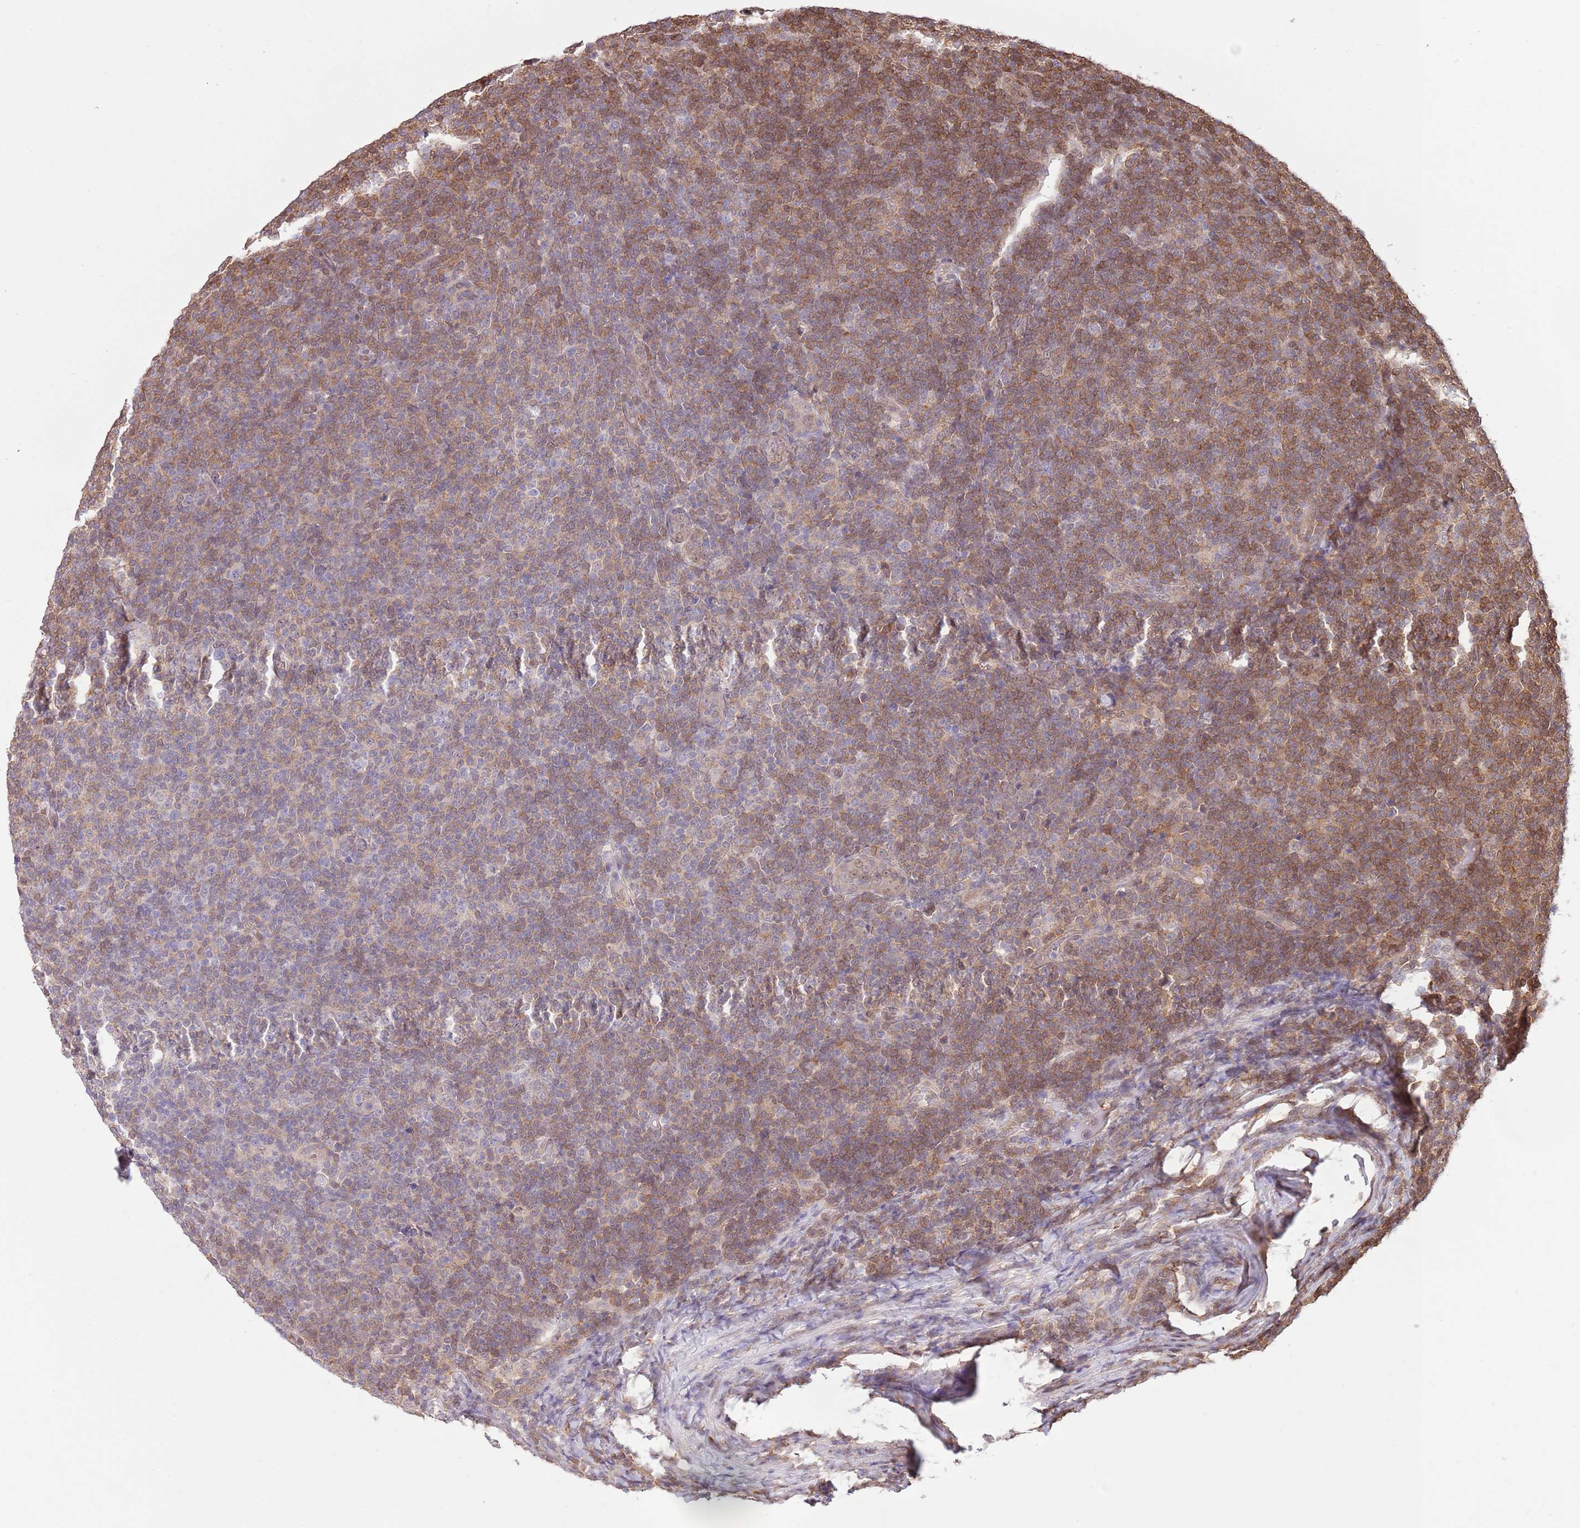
{"staining": {"intensity": "moderate", "quantity": "25%-75%", "location": "cytoplasmic/membranous"}, "tissue": "lymphoma", "cell_type": "Tumor cells", "image_type": "cancer", "snomed": [{"axis": "morphology", "description": "Malignant lymphoma, non-Hodgkin's type, Low grade"}, {"axis": "topography", "description": "Lymph node"}], "caption": "IHC (DAB) staining of lymphoma reveals moderate cytoplasmic/membranous protein positivity in approximately 25%-75% of tumor cells. The protein of interest is stained brown, and the nuclei are stained in blue (DAB (3,3'-diaminobenzidine) IHC with brightfield microscopy, high magnification).", "gene": "NSFL1C", "patient": {"sex": "male", "age": 66}}